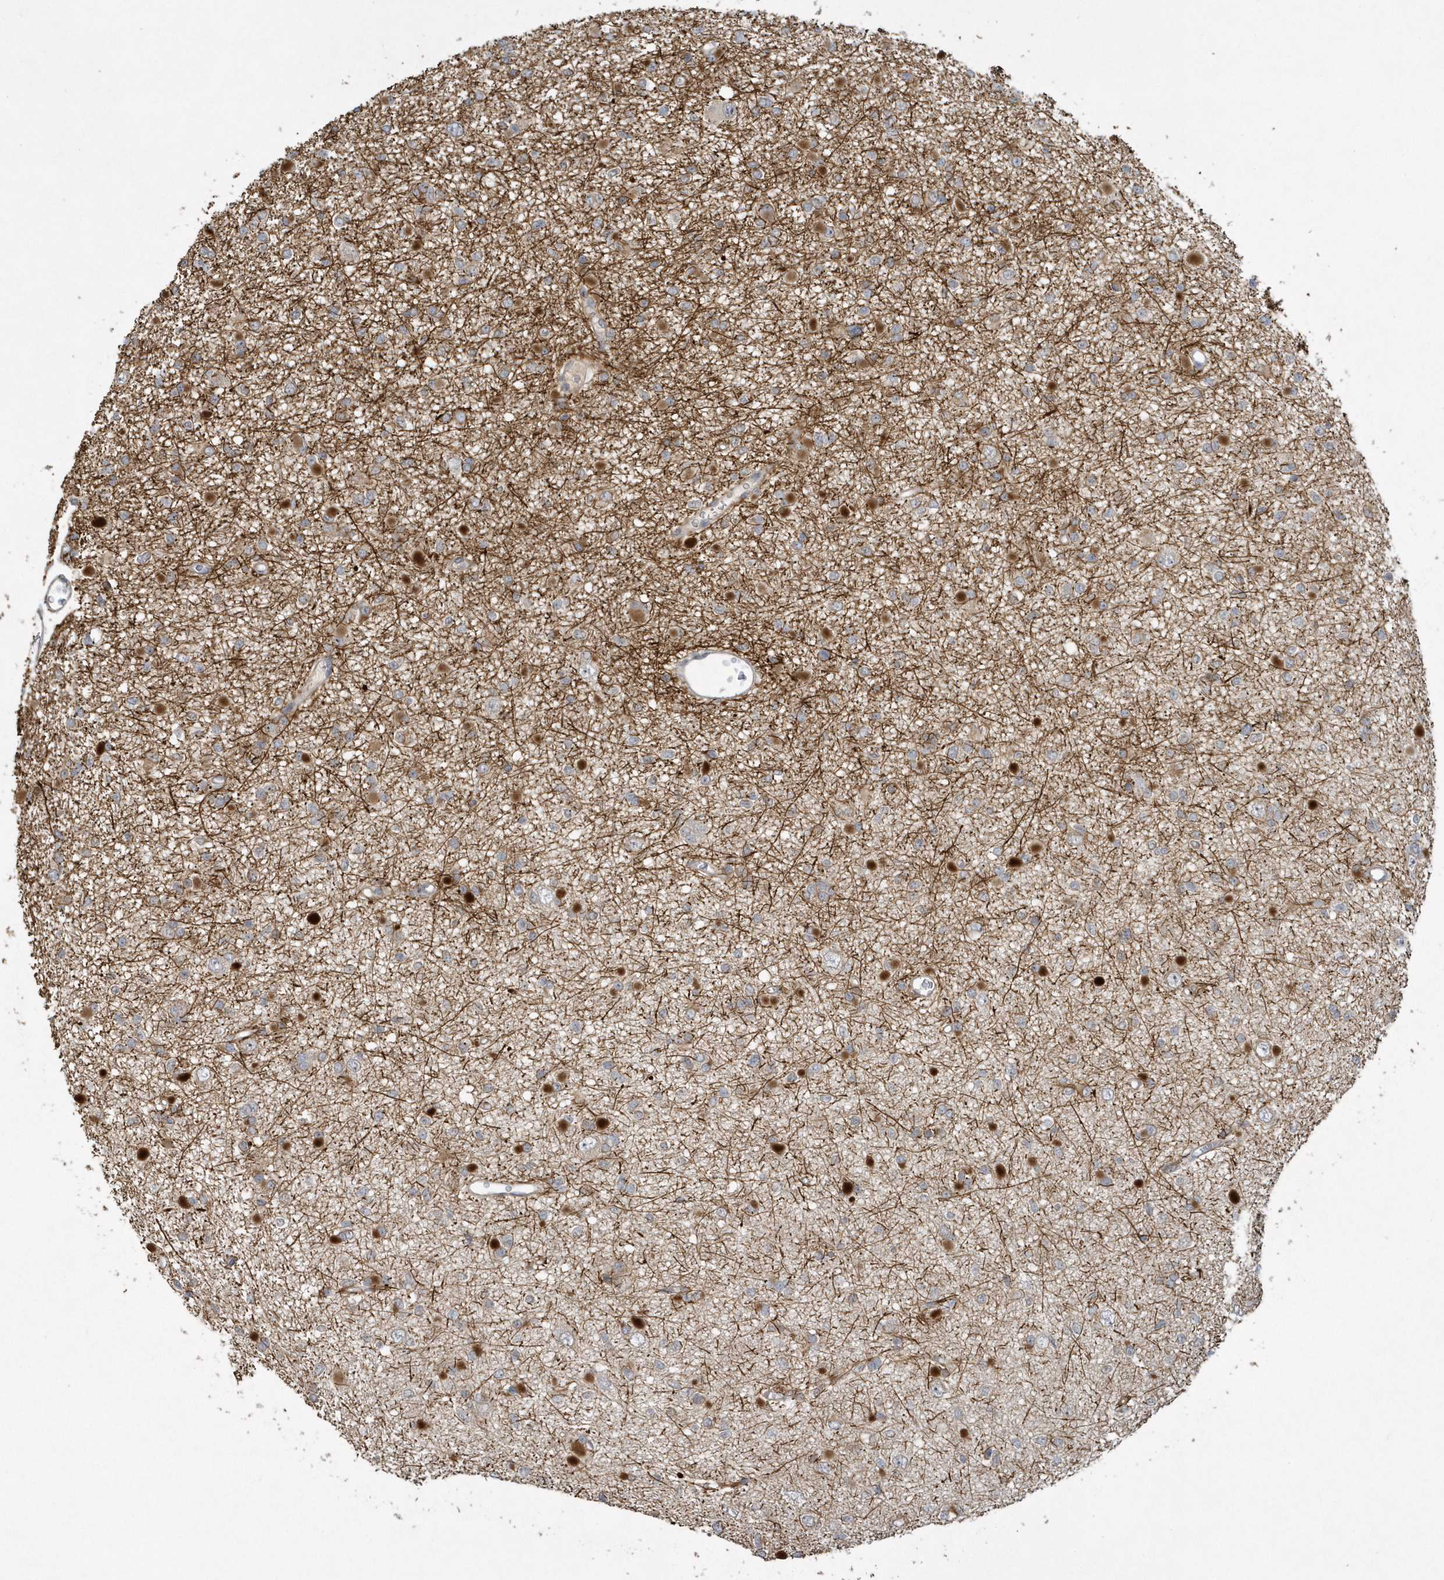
{"staining": {"intensity": "weak", "quantity": "<25%", "location": "cytoplasmic/membranous"}, "tissue": "glioma", "cell_type": "Tumor cells", "image_type": "cancer", "snomed": [{"axis": "morphology", "description": "Glioma, malignant, Low grade"}, {"axis": "topography", "description": "Brain"}], "caption": "High magnification brightfield microscopy of malignant glioma (low-grade) stained with DAB (3,3'-diaminobenzidine) (brown) and counterstained with hematoxylin (blue): tumor cells show no significant staining.", "gene": "THG1L", "patient": {"sex": "female", "age": 22}}